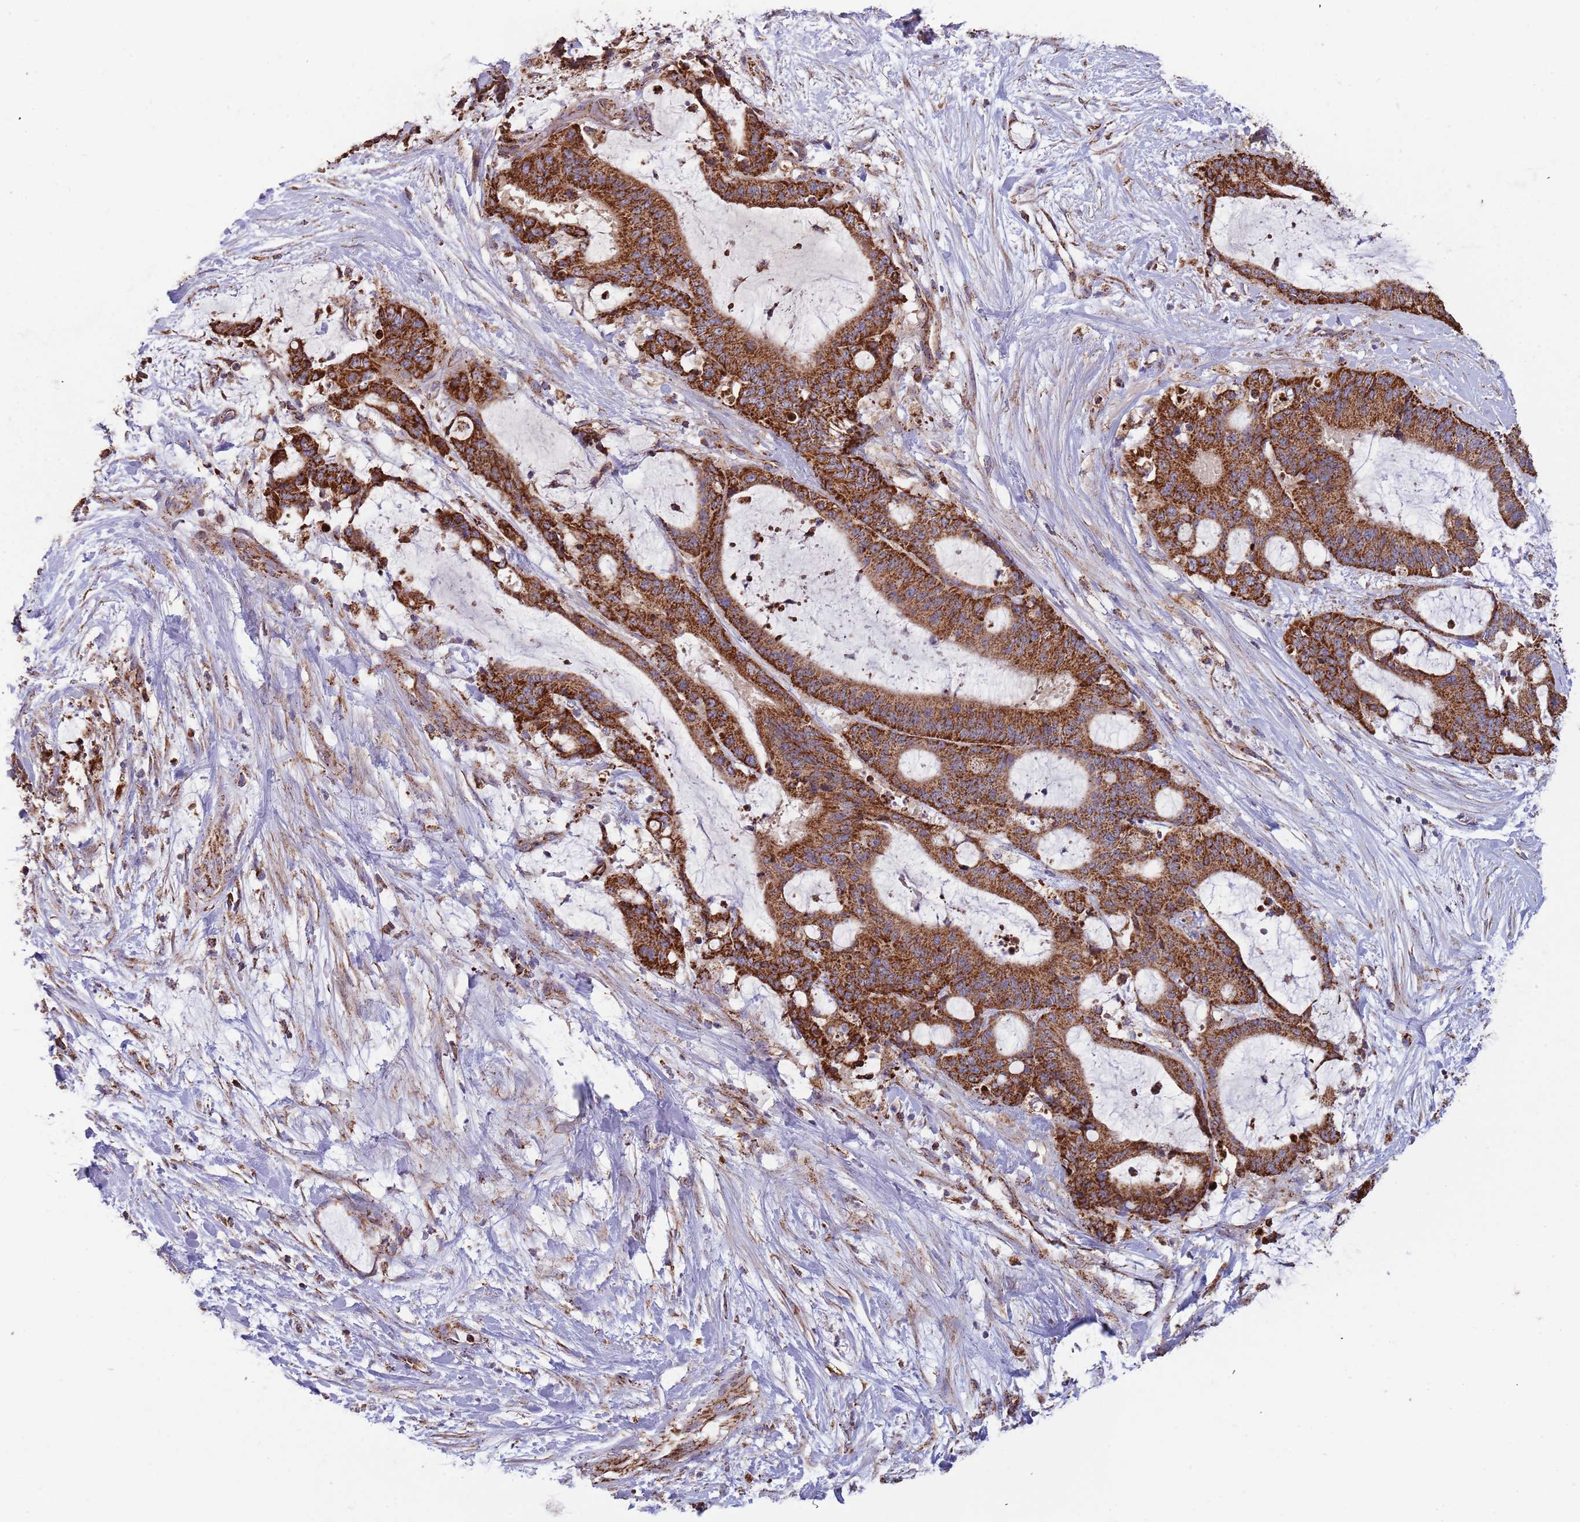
{"staining": {"intensity": "strong", "quantity": ">75%", "location": "cytoplasmic/membranous"}, "tissue": "liver cancer", "cell_type": "Tumor cells", "image_type": "cancer", "snomed": [{"axis": "morphology", "description": "Normal tissue, NOS"}, {"axis": "morphology", "description": "Cholangiocarcinoma"}, {"axis": "topography", "description": "Liver"}, {"axis": "topography", "description": "Peripheral nerve tissue"}], "caption": "A micrograph of human liver cancer stained for a protein displays strong cytoplasmic/membranous brown staining in tumor cells. (DAB IHC with brightfield microscopy, high magnification).", "gene": "VPS16", "patient": {"sex": "female", "age": 73}}